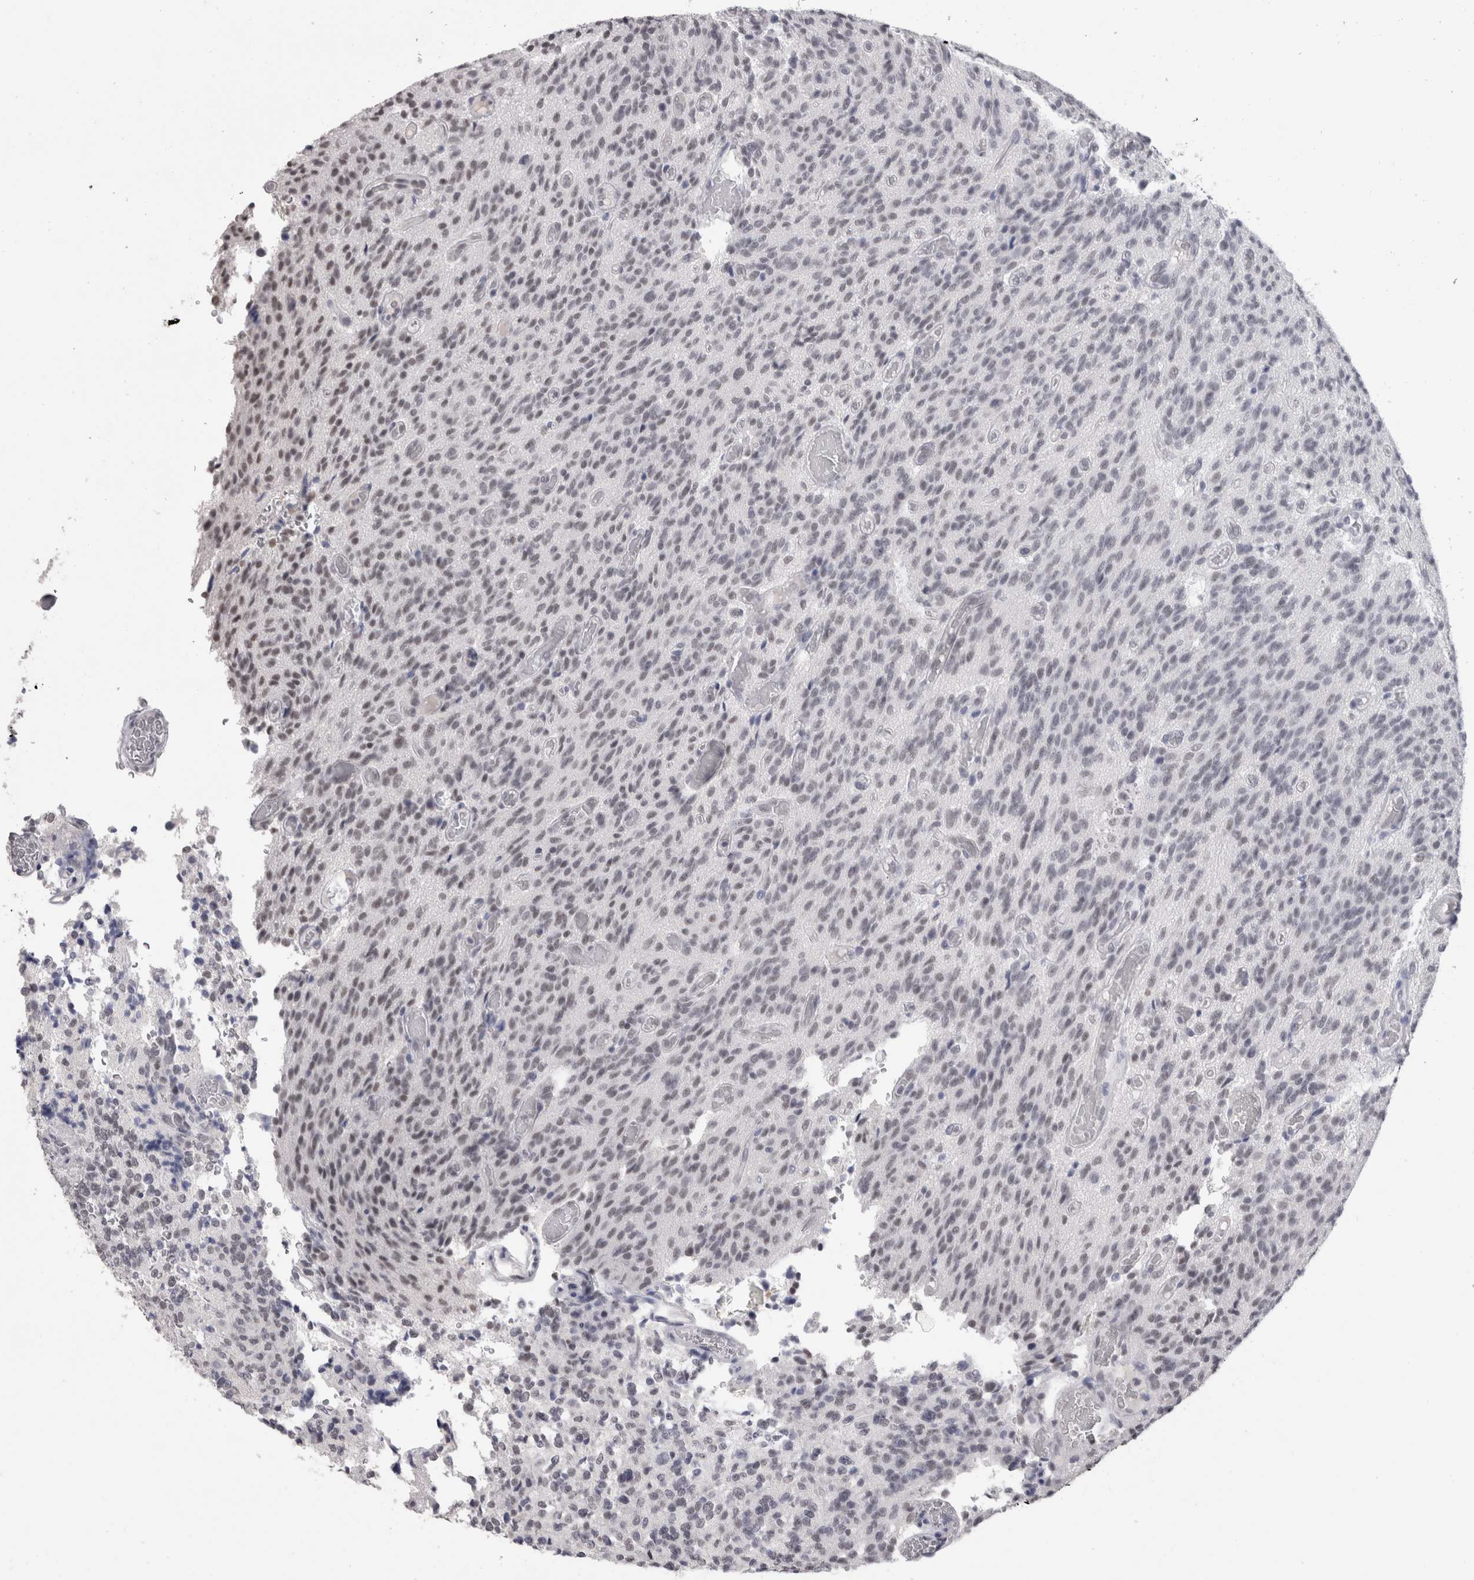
{"staining": {"intensity": "weak", "quantity": "25%-75%", "location": "nuclear"}, "tissue": "glioma", "cell_type": "Tumor cells", "image_type": "cancer", "snomed": [{"axis": "morphology", "description": "Glioma, malignant, High grade"}, {"axis": "topography", "description": "Brain"}], "caption": "About 25%-75% of tumor cells in human malignant glioma (high-grade) display weak nuclear protein positivity as visualized by brown immunohistochemical staining.", "gene": "DDX17", "patient": {"sex": "male", "age": 34}}